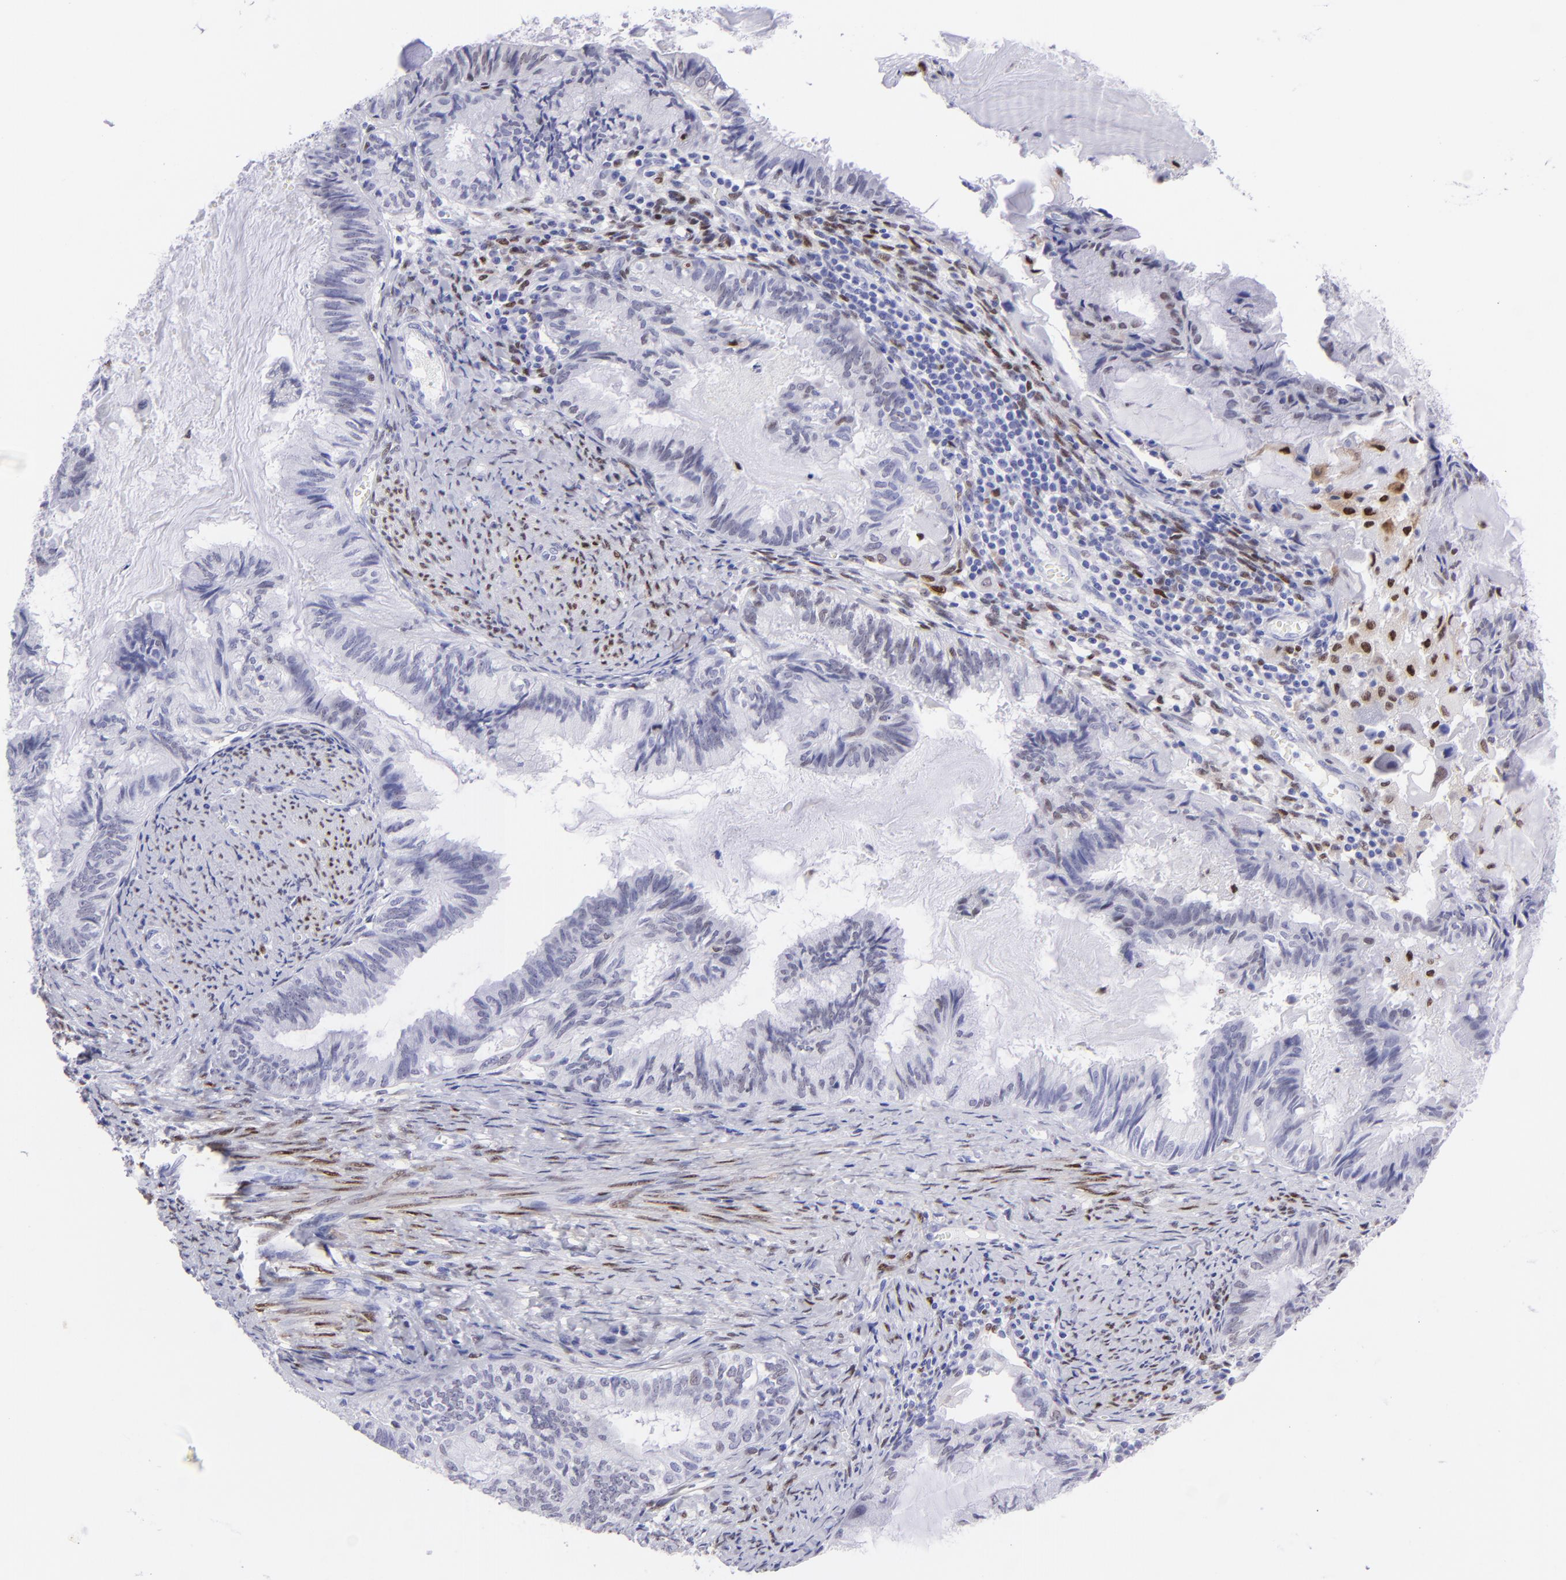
{"staining": {"intensity": "negative", "quantity": "none", "location": "none"}, "tissue": "endometrial cancer", "cell_type": "Tumor cells", "image_type": "cancer", "snomed": [{"axis": "morphology", "description": "Adenocarcinoma, NOS"}, {"axis": "topography", "description": "Endometrium"}], "caption": "Immunohistochemistry image of neoplastic tissue: human endometrial adenocarcinoma stained with DAB exhibits no significant protein staining in tumor cells.", "gene": "MITF", "patient": {"sex": "female", "age": 86}}